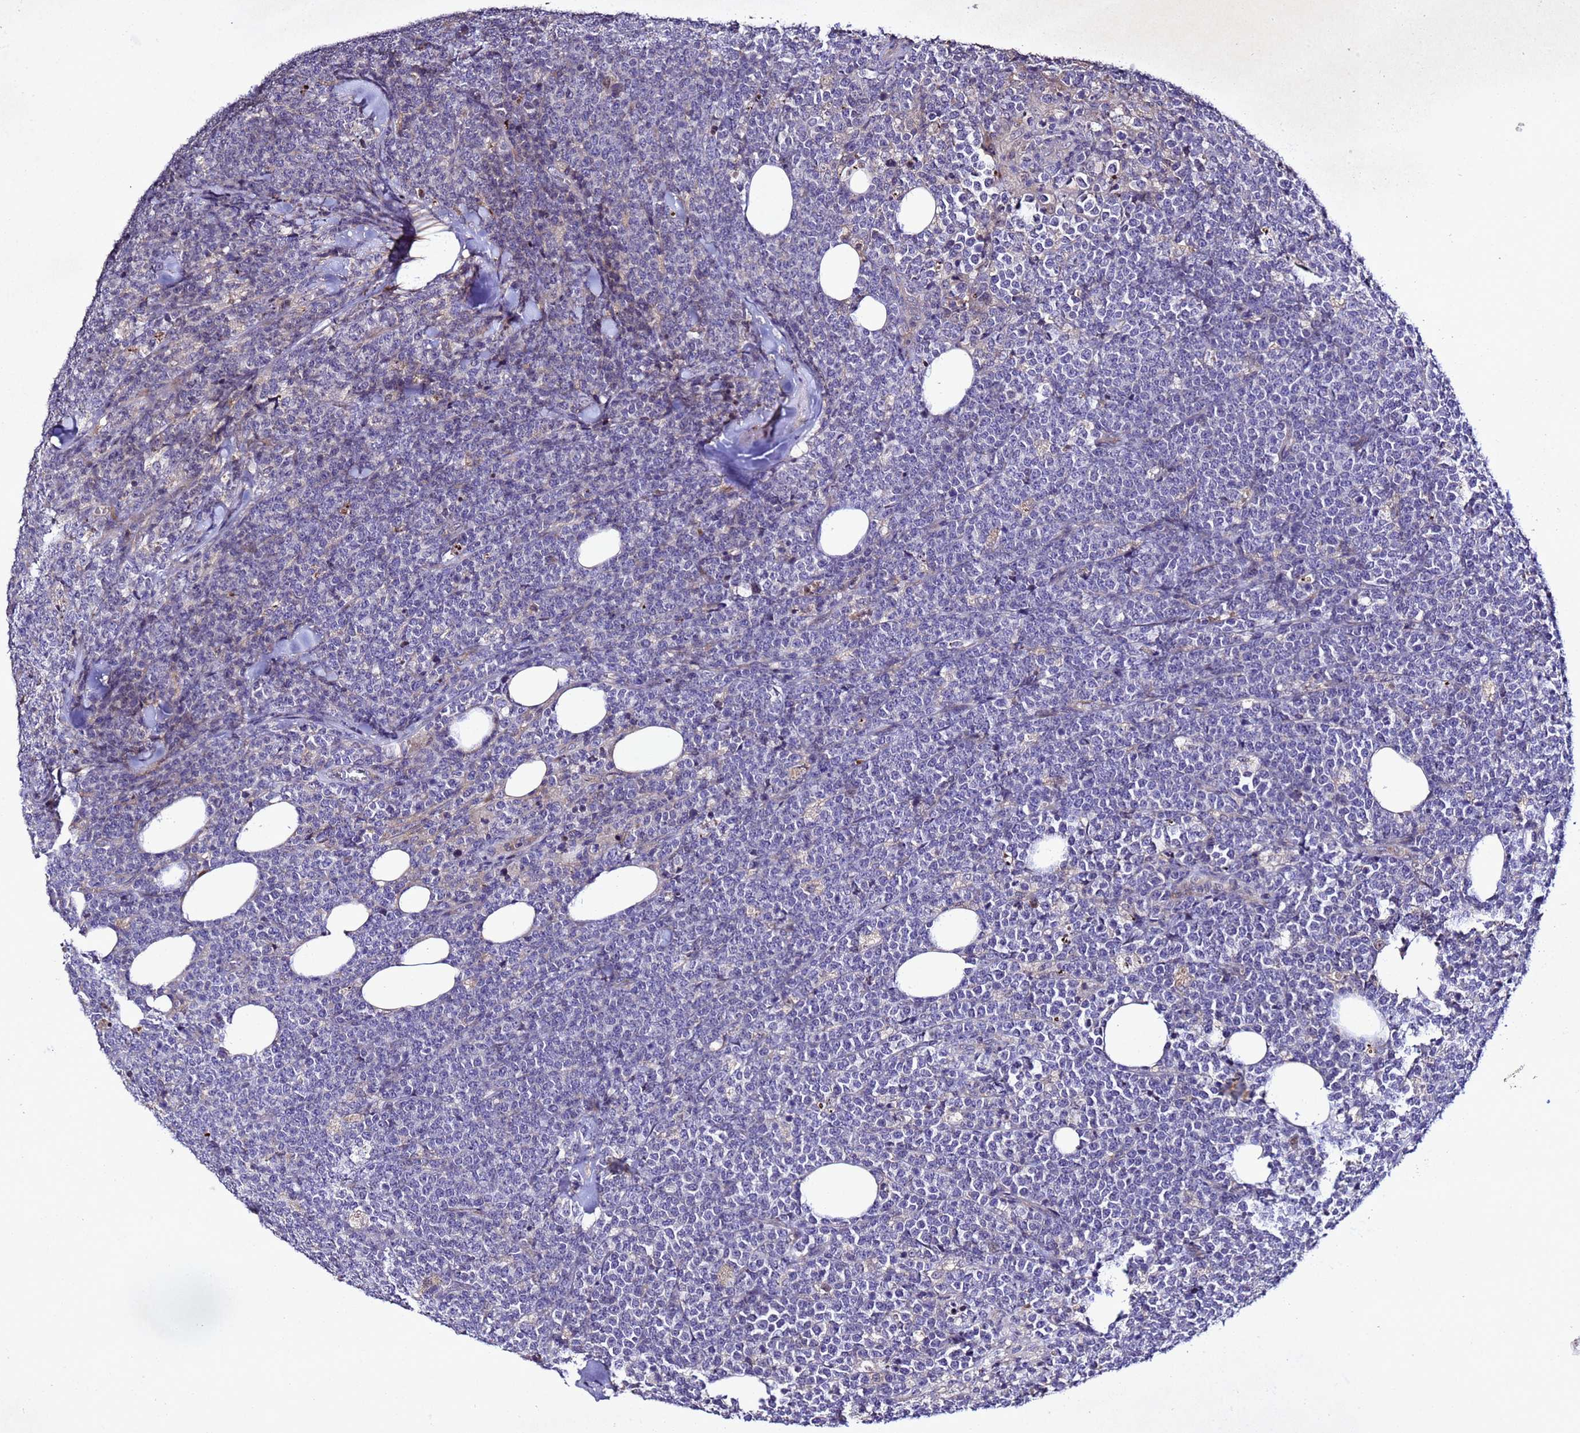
{"staining": {"intensity": "negative", "quantity": "none", "location": "none"}, "tissue": "lymphoma", "cell_type": "Tumor cells", "image_type": "cancer", "snomed": [{"axis": "morphology", "description": "Malignant lymphoma, non-Hodgkin's type, High grade"}, {"axis": "topography", "description": "Small intestine"}], "caption": "IHC image of lymphoma stained for a protein (brown), which demonstrates no positivity in tumor cells.", "gene": "SV2B", "patient": {"sex": "male", "age": 8}}